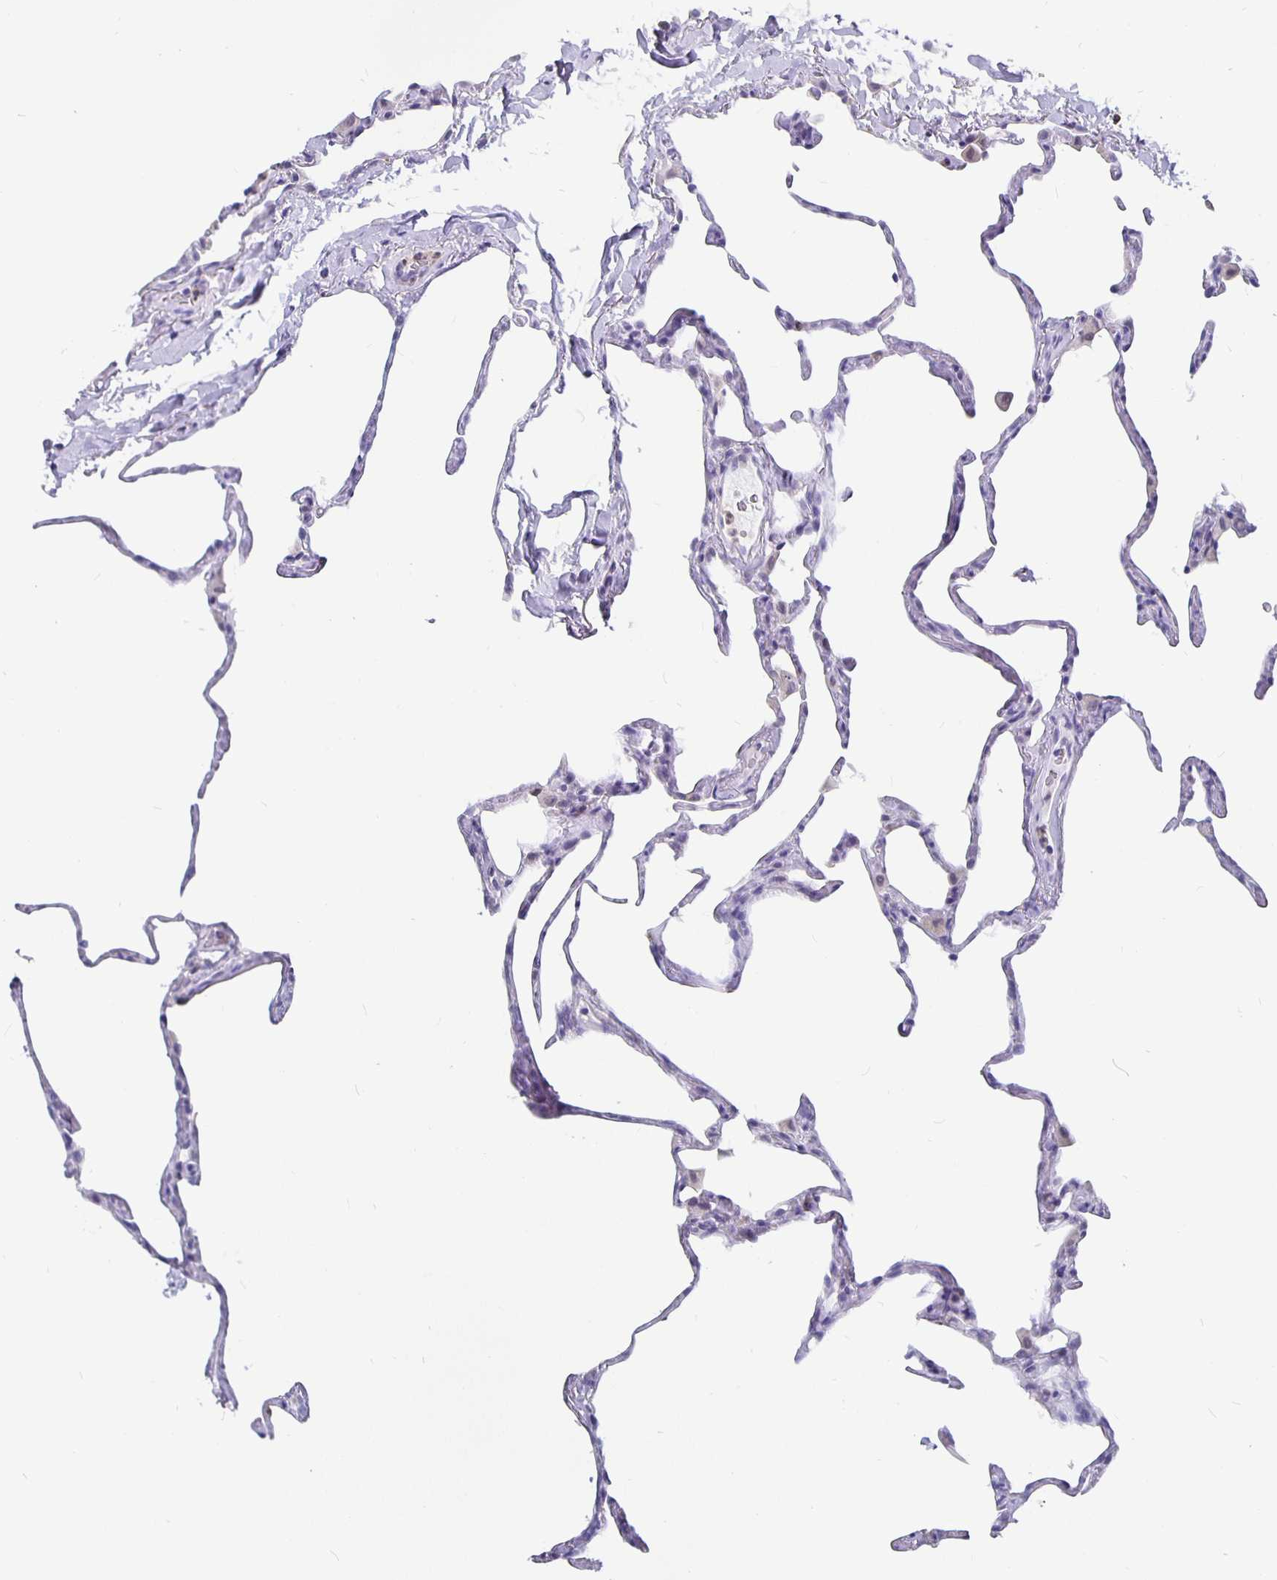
{"staining": {"intensity": "negative", "quantity": "none", "location": "none"}, "tissue": "lung", "cell_type": "Alveolar cells", "image_type": "normal", "snomed": [{"axis": "morphology", "description": "Normal tissue, NOS"}, {"axis": "topography", "description": "Lung"}], "caption": "DAB (3,3'-diaminobenzidine) immunohistochemical staining of unremarkable lung shows no significant positivity in alveolar cells.", "gene": "GPX4", "patient": {"sex": "male", "age": 65}}